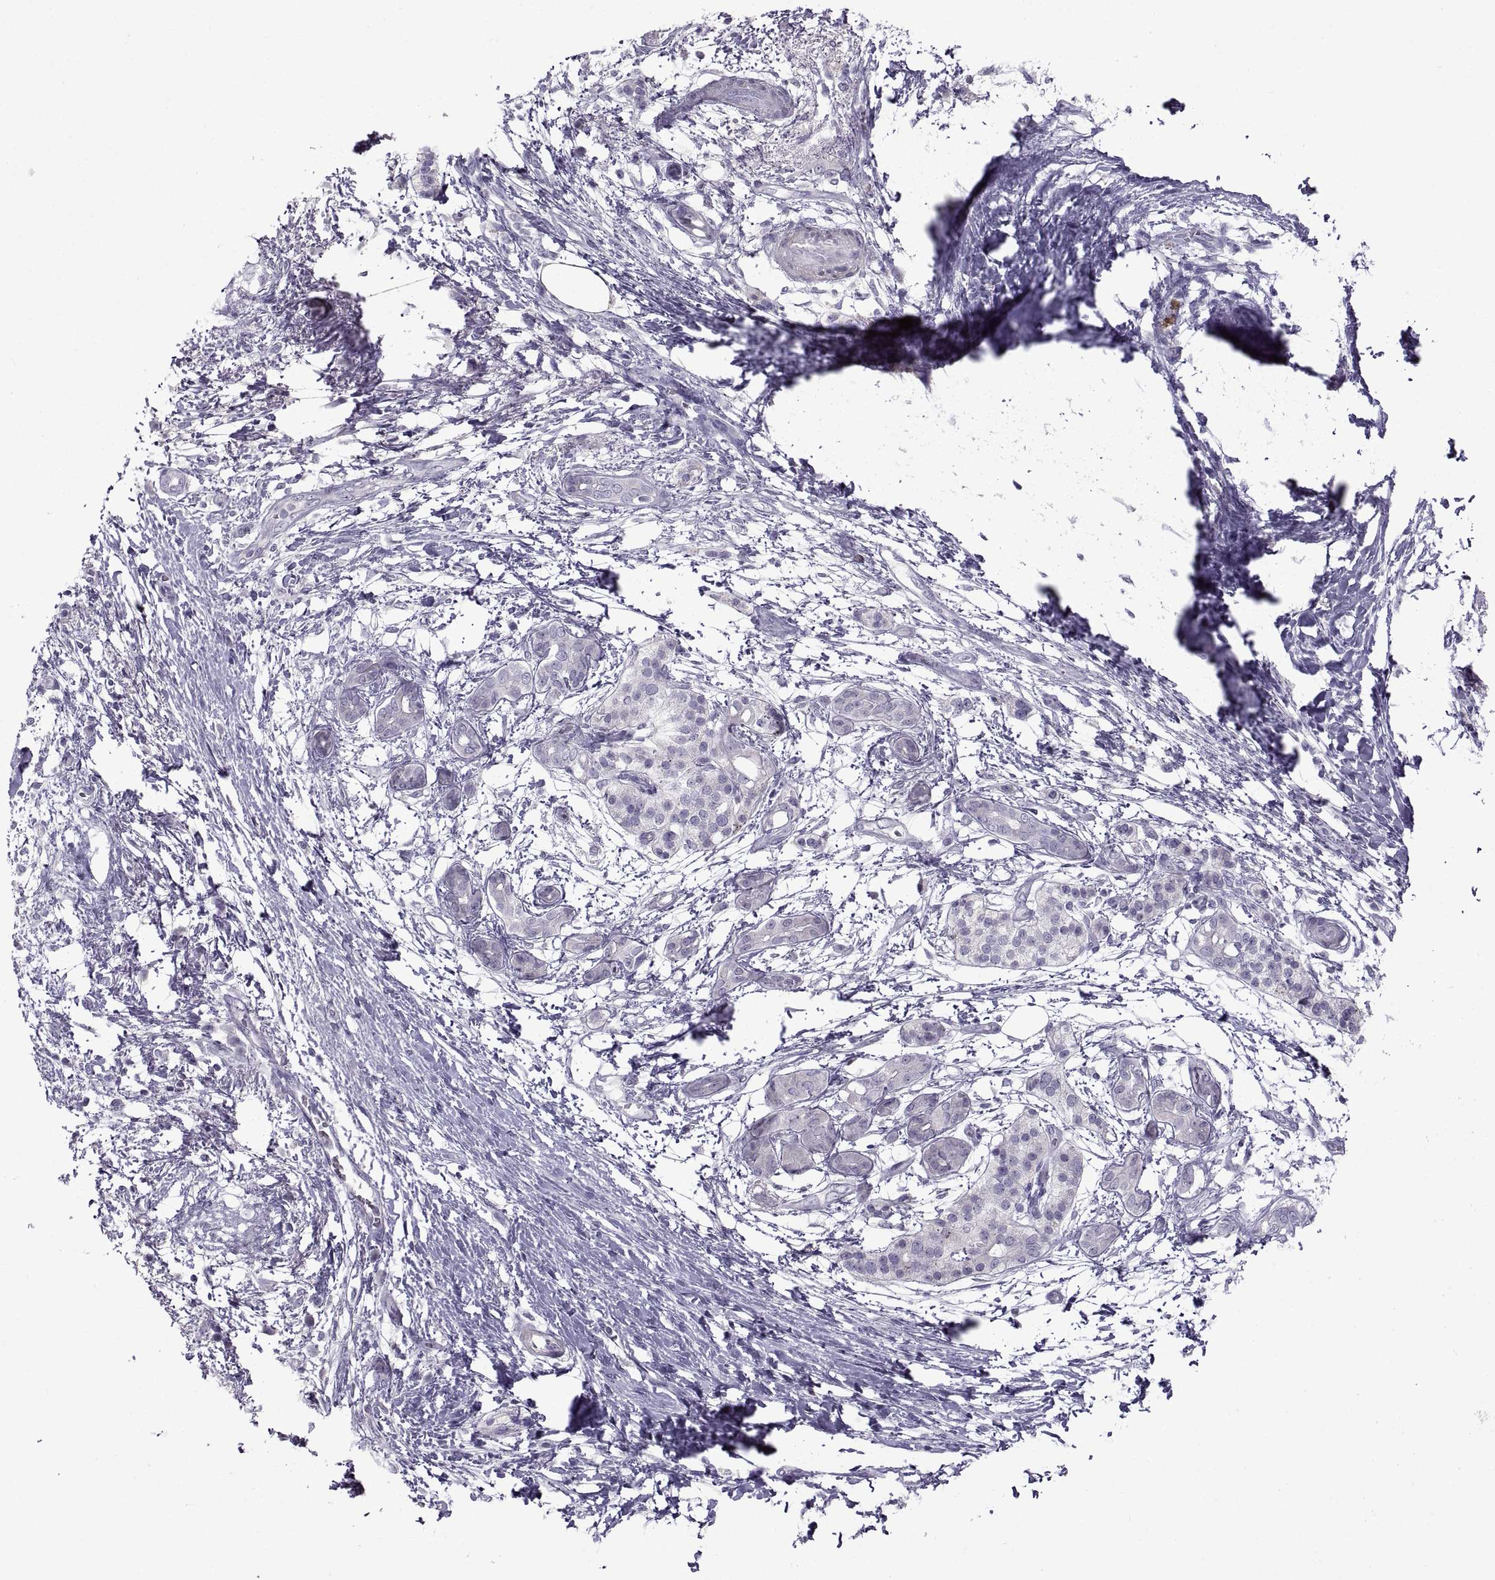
{"staining": {"intensity": "negative", "quantity": "none", "location": "none"}, "tissue": "pancreatic cancer", "cell_type": "Tumor cells", "image_type": "cancer", "snomed": [{"axis": "morphology", "description": "Adenocarcinoma, NOS"}, {"axis": "topography", "description": "Pancreas"}], "caption": "Immunohistochemical staining of pancreatic cancer (adenocarcinoma) demonstrates no significant expression in tumor cells. (Stains: DAB immunohistochemistry (IHC) with hematoxylin counter stain, Microscopy: brightfield microscopy at high magnification).", "gene": "BSPH1", "patient": {"sex": "female", "age": 72}}